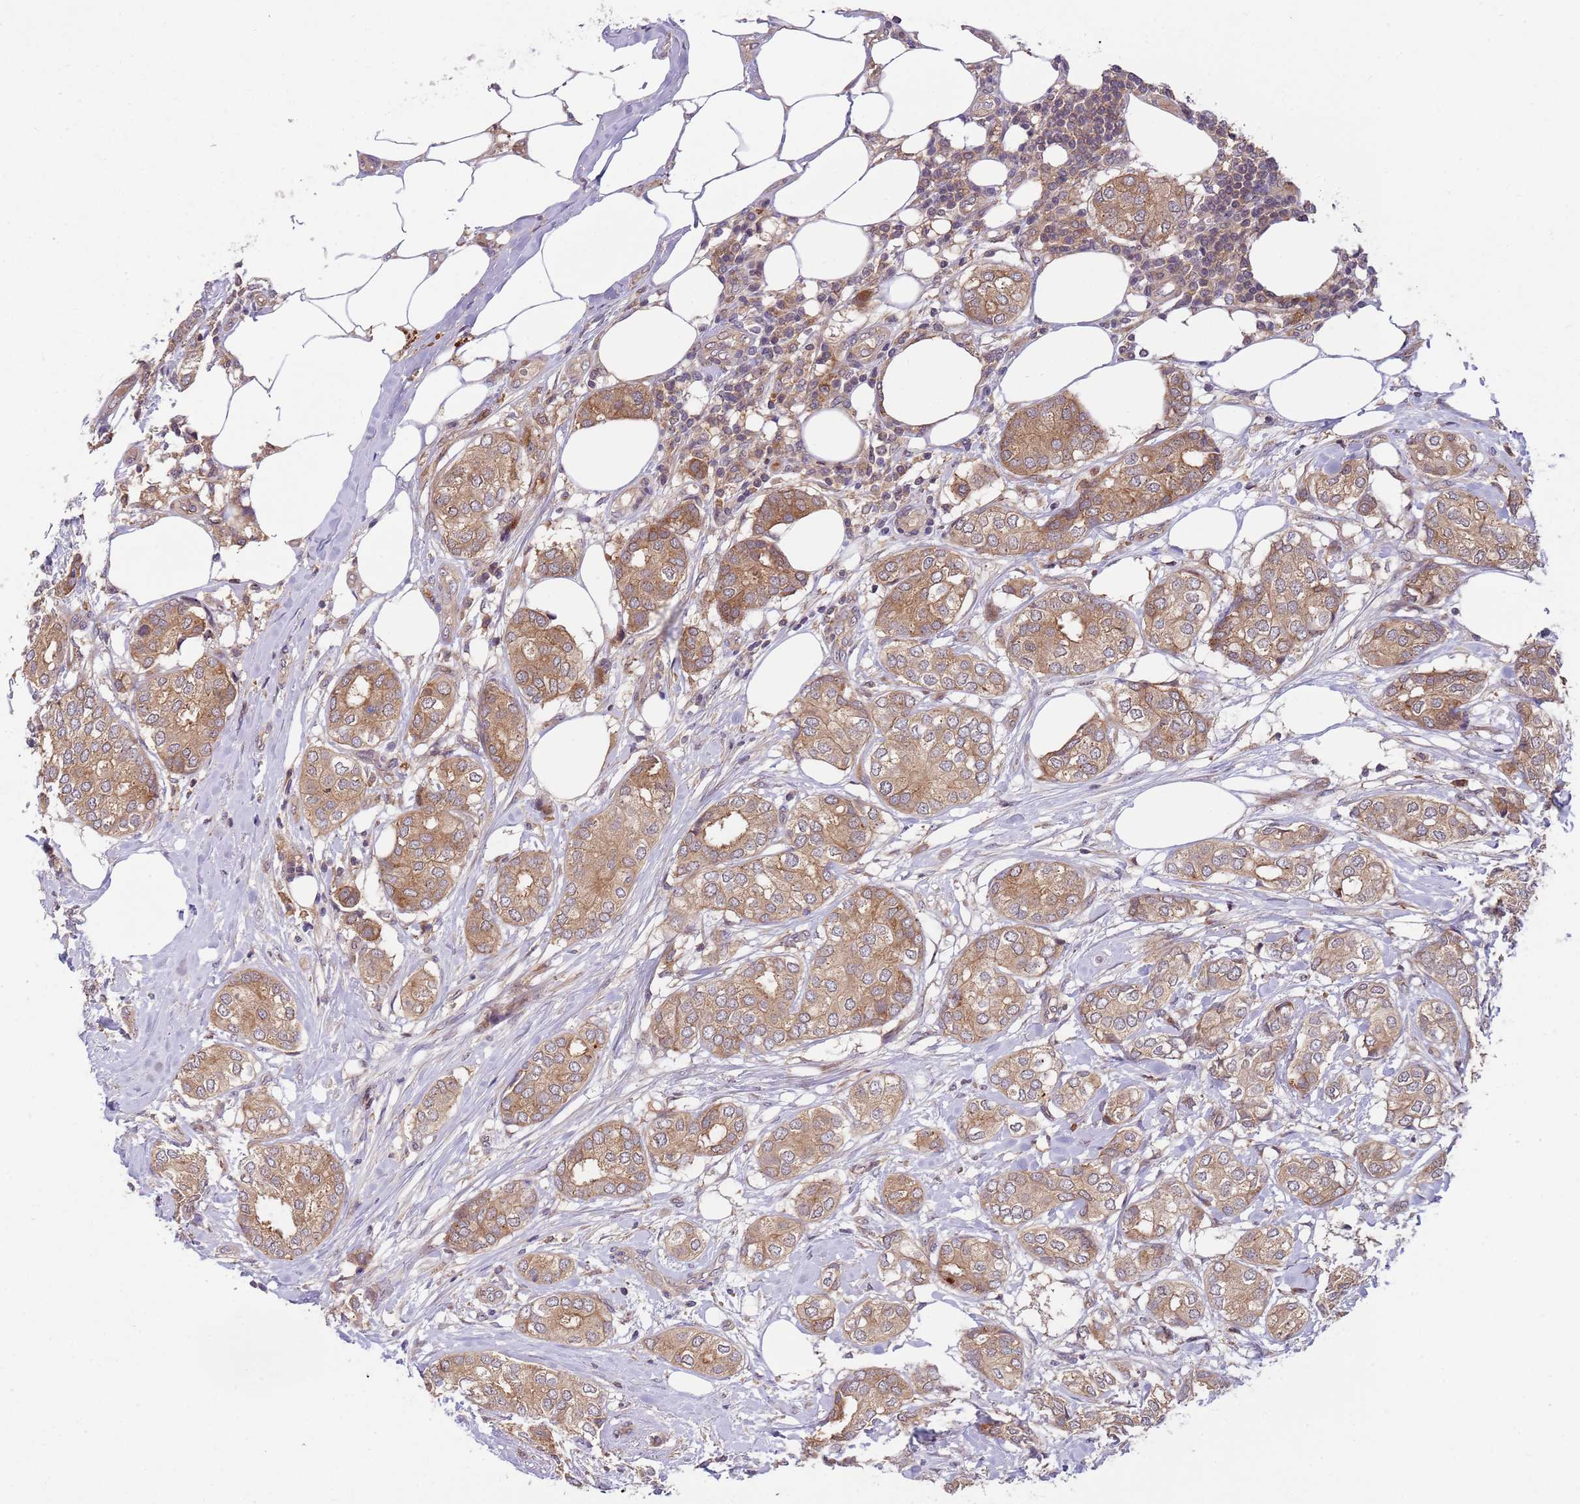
{"staining": {"intensity": "moderate", "quantity": ">75%", "location": "cytoplasmic/membranous"}, "tissue": "breast cancer", "cell_type": "Tumor cells", "image_type": "cancer", "snomed": [{"axis": "morphology", "description": "Duct carcinoma"}, {"axis": "topography", "description": "Breast"}], "caption": "Immunohistochemistry (IHC) (DAB (3,3'-diaminobenzidine)) staining of infiltrating ductal carcinoma (breast) exhibits moderate cytoplasmic/membranous protein staining in approximately >75% of tumor cells.", "gene": "GGA1", "patient": {"sex": "female", "age": 73}}